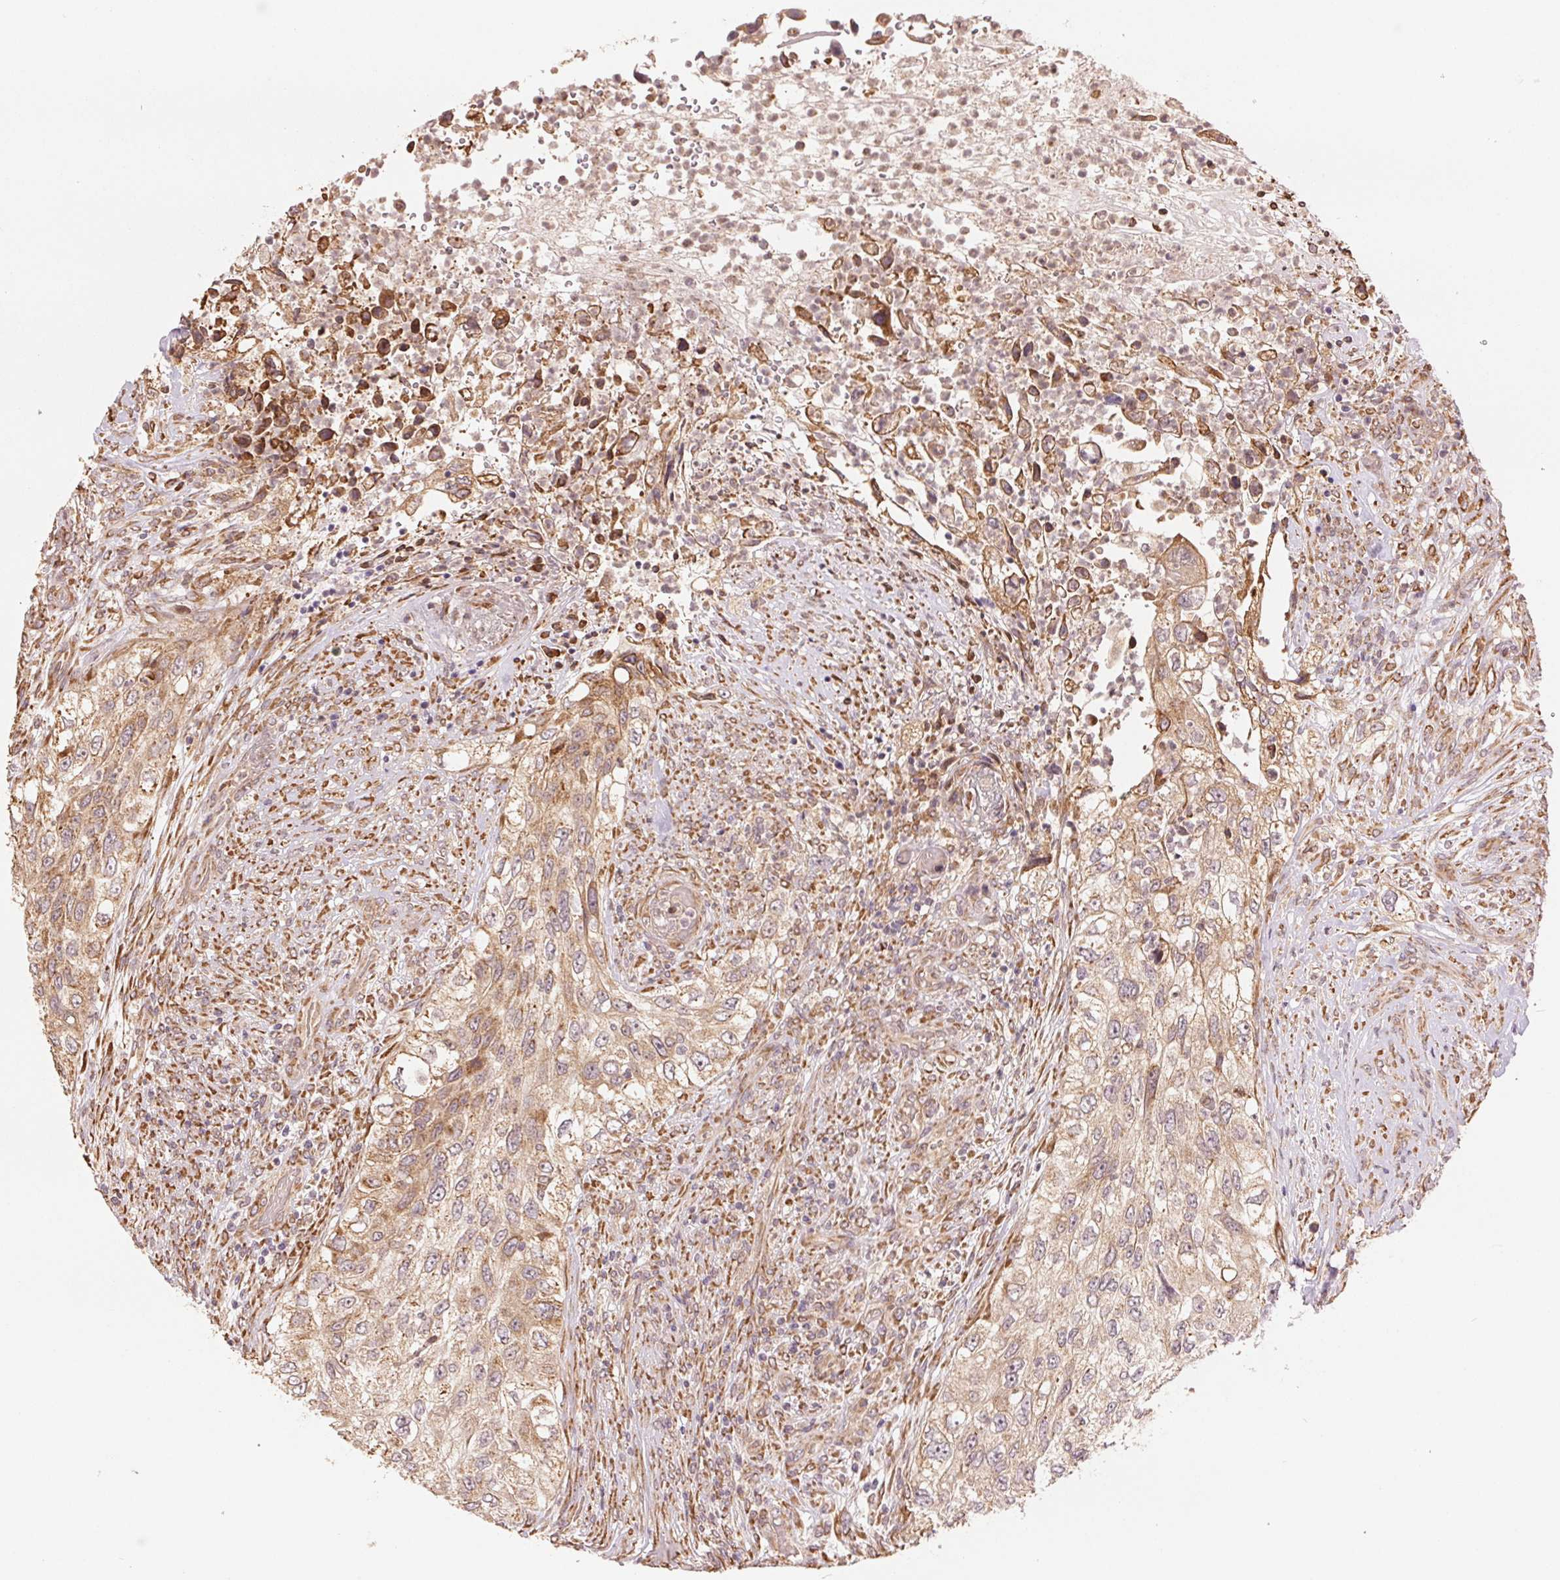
{"staining": {"intensity": "moderate", "quantity": ">75%", "location": "cytoplasmic/membranous"}, "tissue": "urothelial cancer", "cell_type": "Tumor cells", "image_type": "cancer", "snomed": [{"axis": "morphology", "description": "Urothelial carcinoma, High grade"}, {"axis": "topography", "description": "Urinary bladder"}], "caption": "There is medium levels of moderate cytoplasmic/membranous positivity in tumor cells of urothelial carcinoma (high-grade), as demonstrated by immunohistochemical staining (brown color).", "gene": "SLC20A1", "patient": {"sex": "female", "age": 60}}